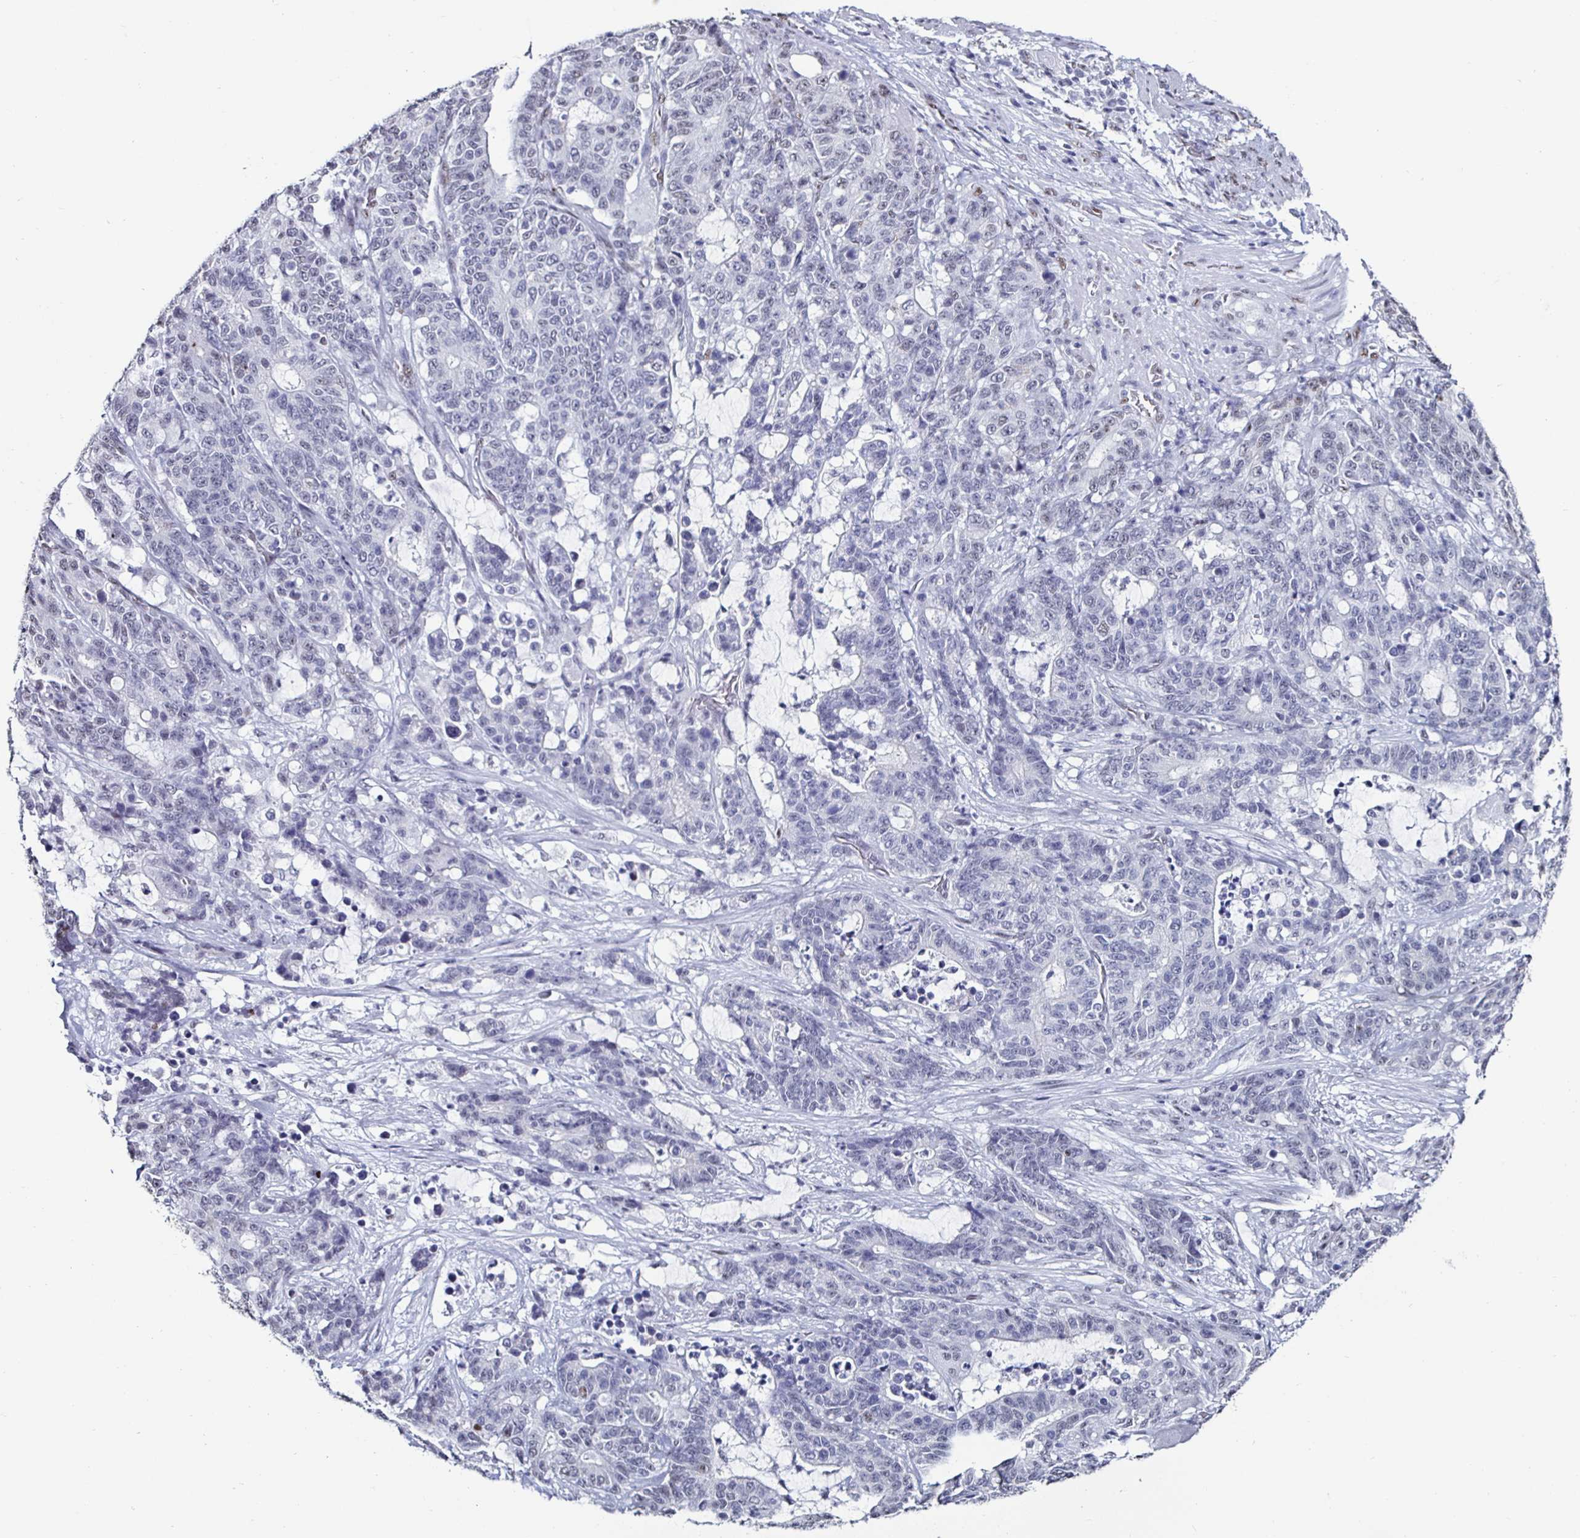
{"staining": {"intensity": "weak", "quantity": "<25%", "location": "nuclear"}, "tissue": "stomach cancer", "cell_type": "Tumor cells", "image_type": "cancer", "snomed": [{"axis": "morphology", "description": "Normal tissue, NOS"}, {"axis": "morphology", "description": "Adenocarcinoma, NOS"}, {"axis": "topography", "description": "Stomach"}], "caption": "DAB (3,3'-diaminobenzidine) immunohistochemical staining of human stomach cancer demonstrates no significant positivity in tumor cells. (IHC, brightfield microscopy, high magnification).", "gene": "DDX39B", "patient": {"sex": "female", "age": 64}}